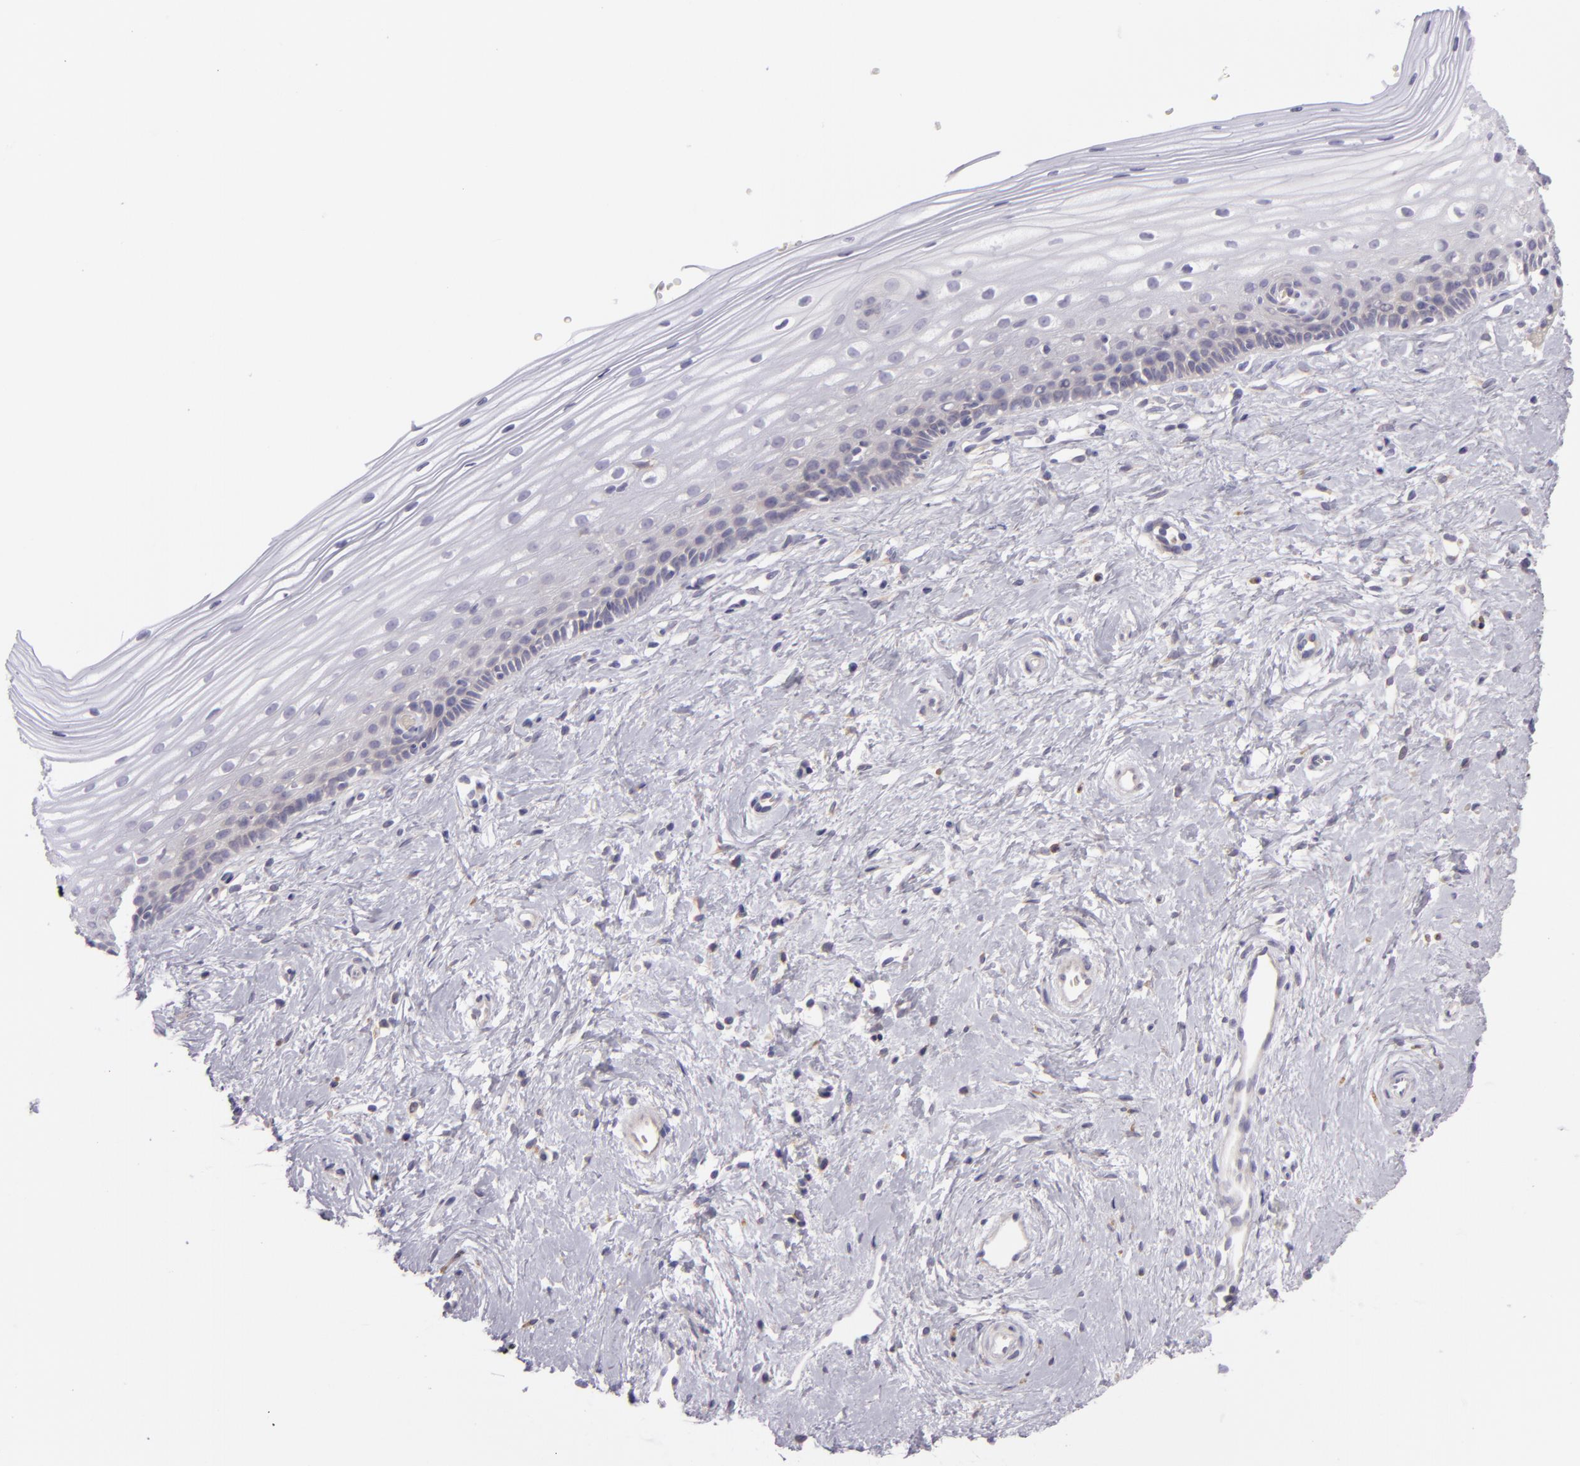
{"staining": {"intensity": "weak", "quantity": ">75%", "location": "cytoplasmic/membranous"}, "tissue": "cervix", "cell_type": "Glandular cells", "image_type": "normal", "snomed": [{"axis": "morphology", "description": "Normal tissue, NOS"}, {"axis": "topography", "description": "Cervix"}], "caption": "Immunohistochemical staining of unremarkable human cervix shows >75% levels of weak cytoplasmic/membranous protein staining in approximately >75% of glandular cells.", "gene": "ZC3H7B", "patient": {"sex": "female", "age": 40}}